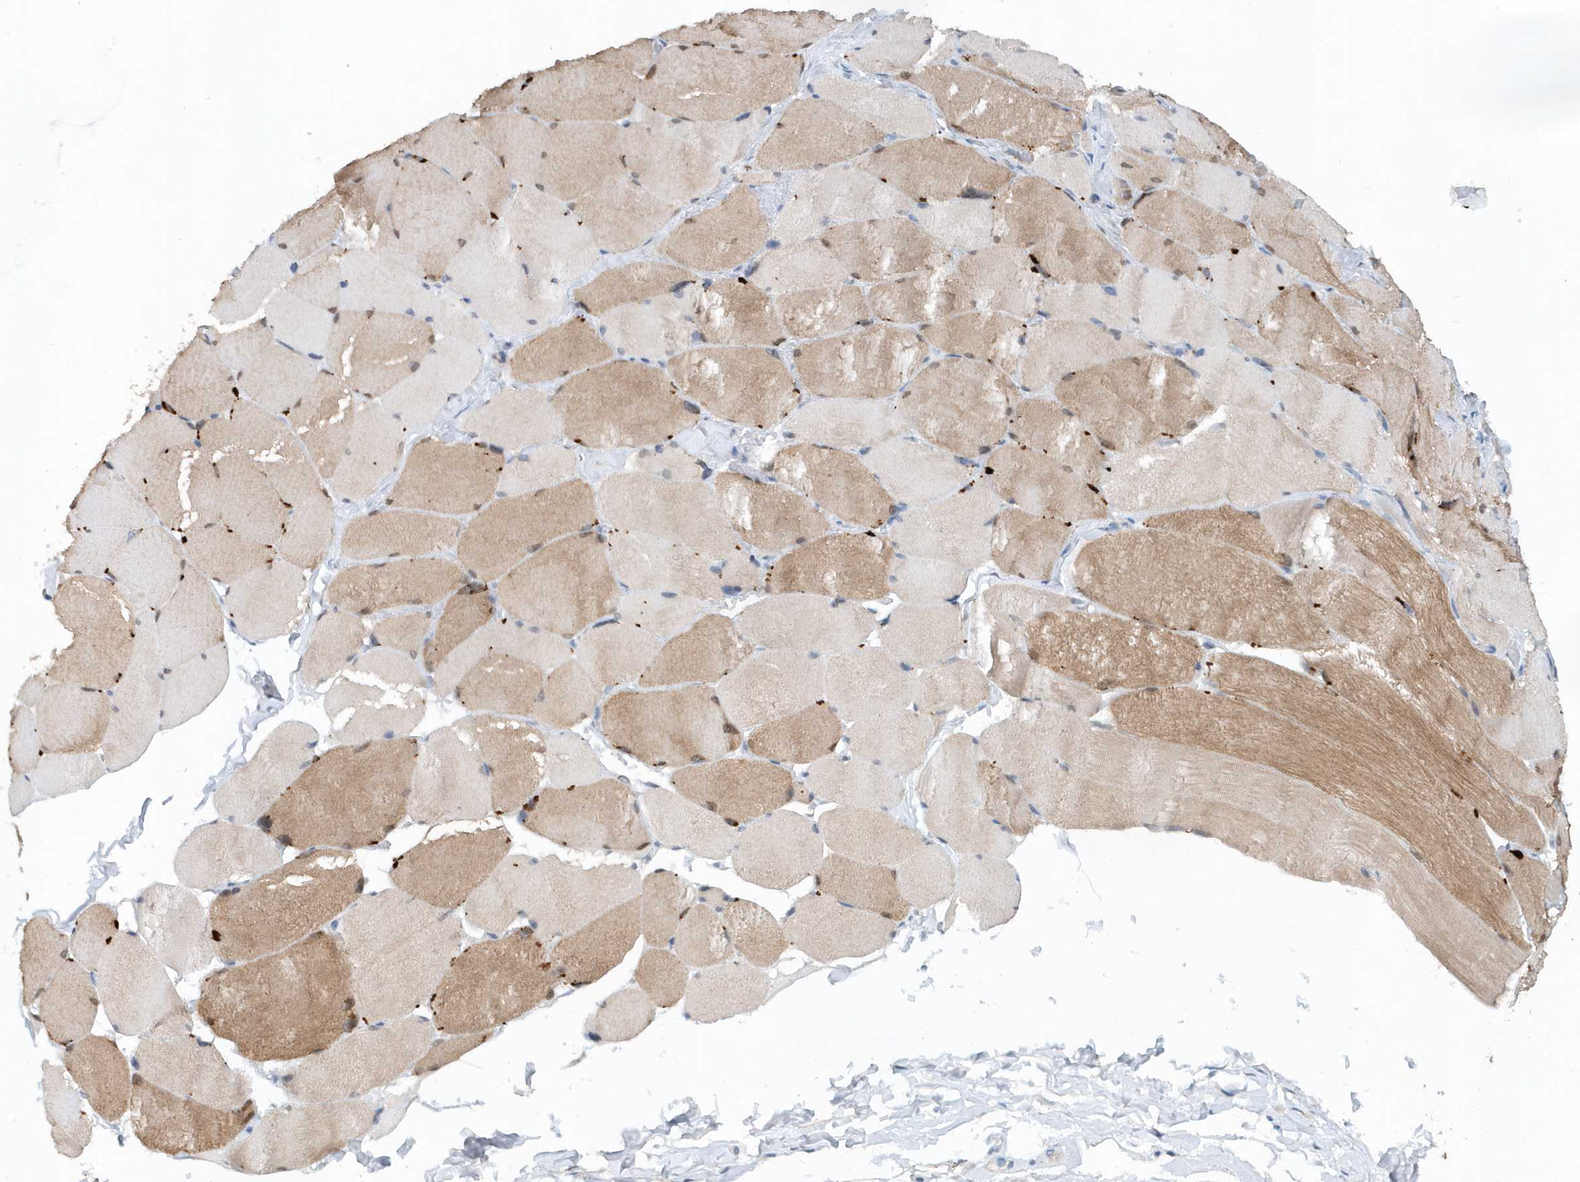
{"staining": {"intensity": "moderate", "quantity": "25%-75%", "location": "cytoplasmic/membranous"}, "tissue": "skeletal muscle", "cell_type": "Myocytes", "image_type": "normal", "snomed": [{"axis": "morphology", "description": "Normal tissue, NOS"}, {"axis": "topography", "description": "Skin"}, {"axis": "topography", "description": "Skeletal muscle"}], "caption": "Immunohistochemistry (IHC) (DAB (3,3'-diaminobenzidine)) staining of benign skeletal muscle shows moderate cytoplasmic/membranous protein positivity in approximately 25%-75% of myocytes. Immunohistochemistry stains the protein of interest in brown and the nuclei are stained blue.", "gene": "PFN2", "patient": {"sex": "male", "age": 83}}